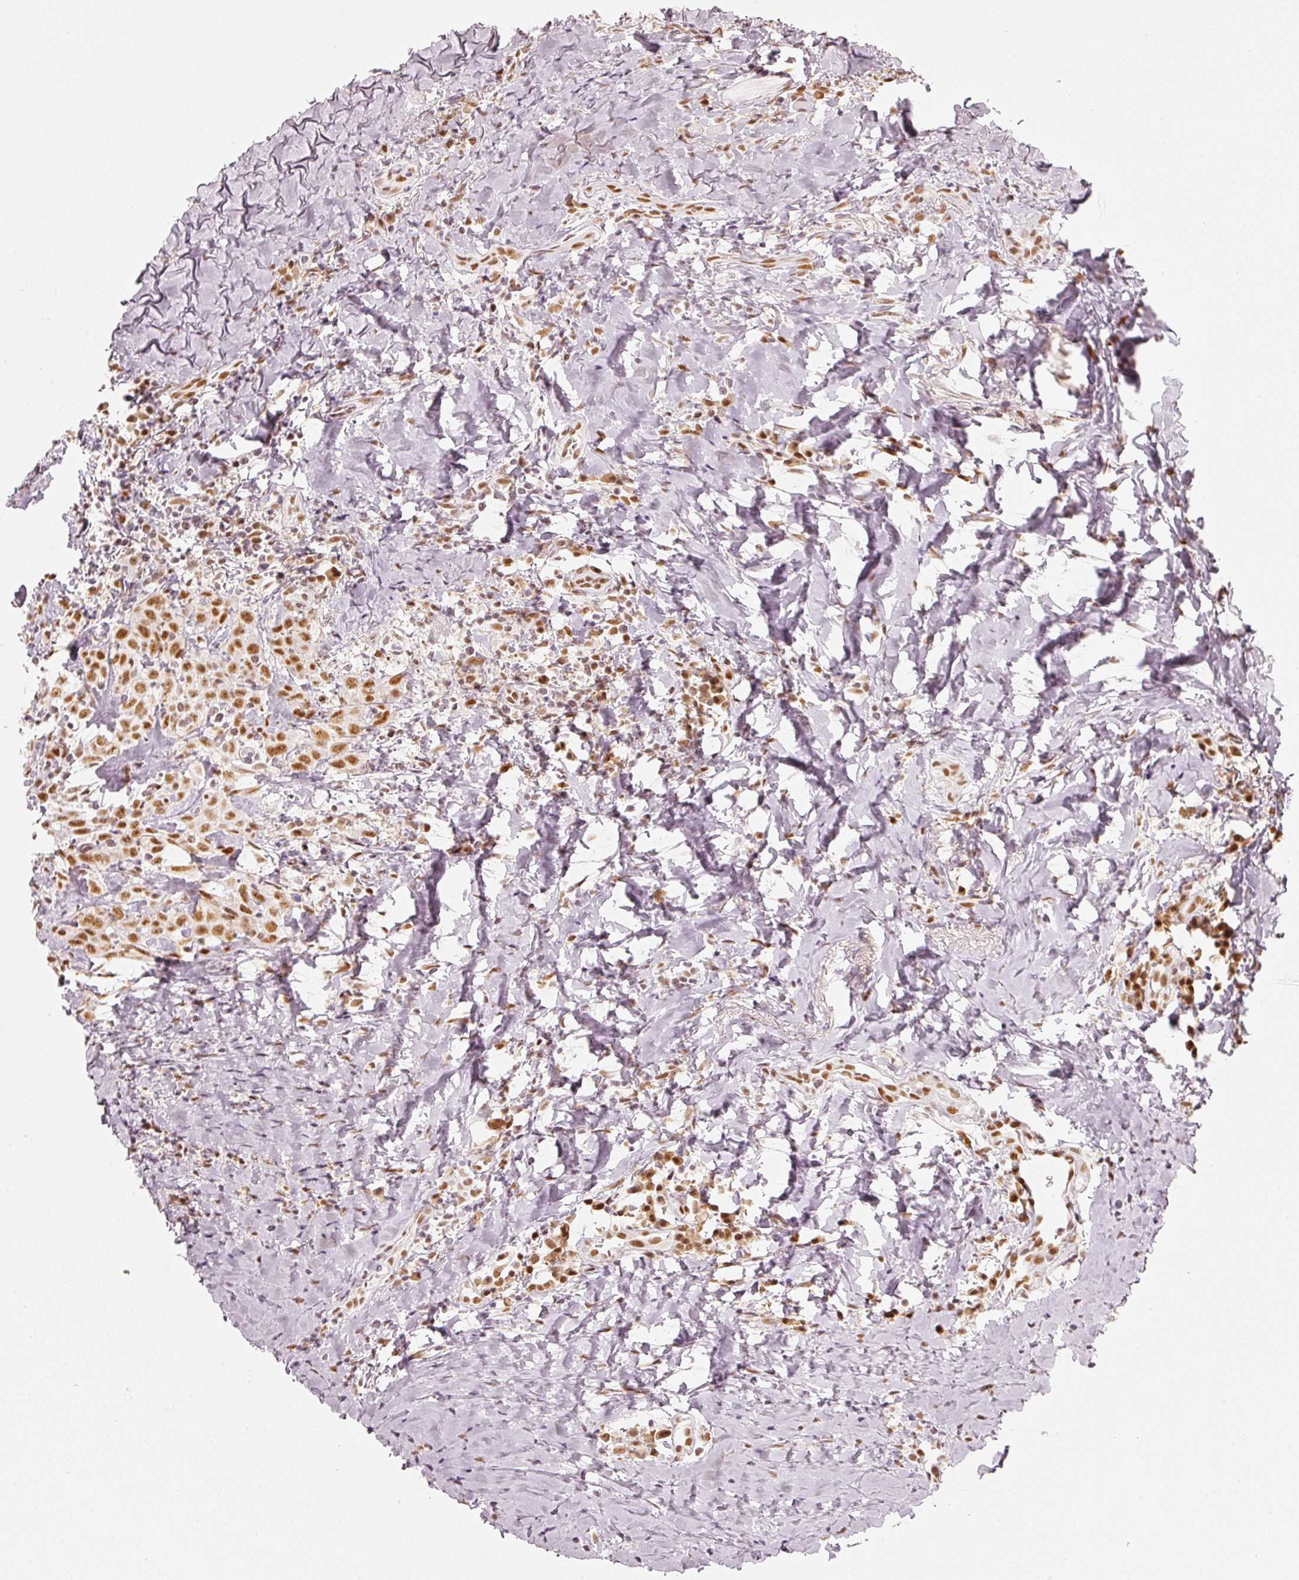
{"staining": {"intensity": "moderate", "quantity": ">75%", "location": "nuclear"}, "tissue": "head and neck cancer", "cell_type": "Tumor cells", "image_type": "cancer", "snomed": [{"axis": "morphology", "description": "Squamous cell carcinoma, NOS"}, {"axis": "topography", "description": "Head-Neck"}], "caption": "Head and neck squamous cell carcinoma was stained to show a protein in brown. There is medium levels of moderate nuclear expression in about >75% of tumor cells.", "gene": "PPP1R10", "patient": {"sex": "female", "age": 70}}